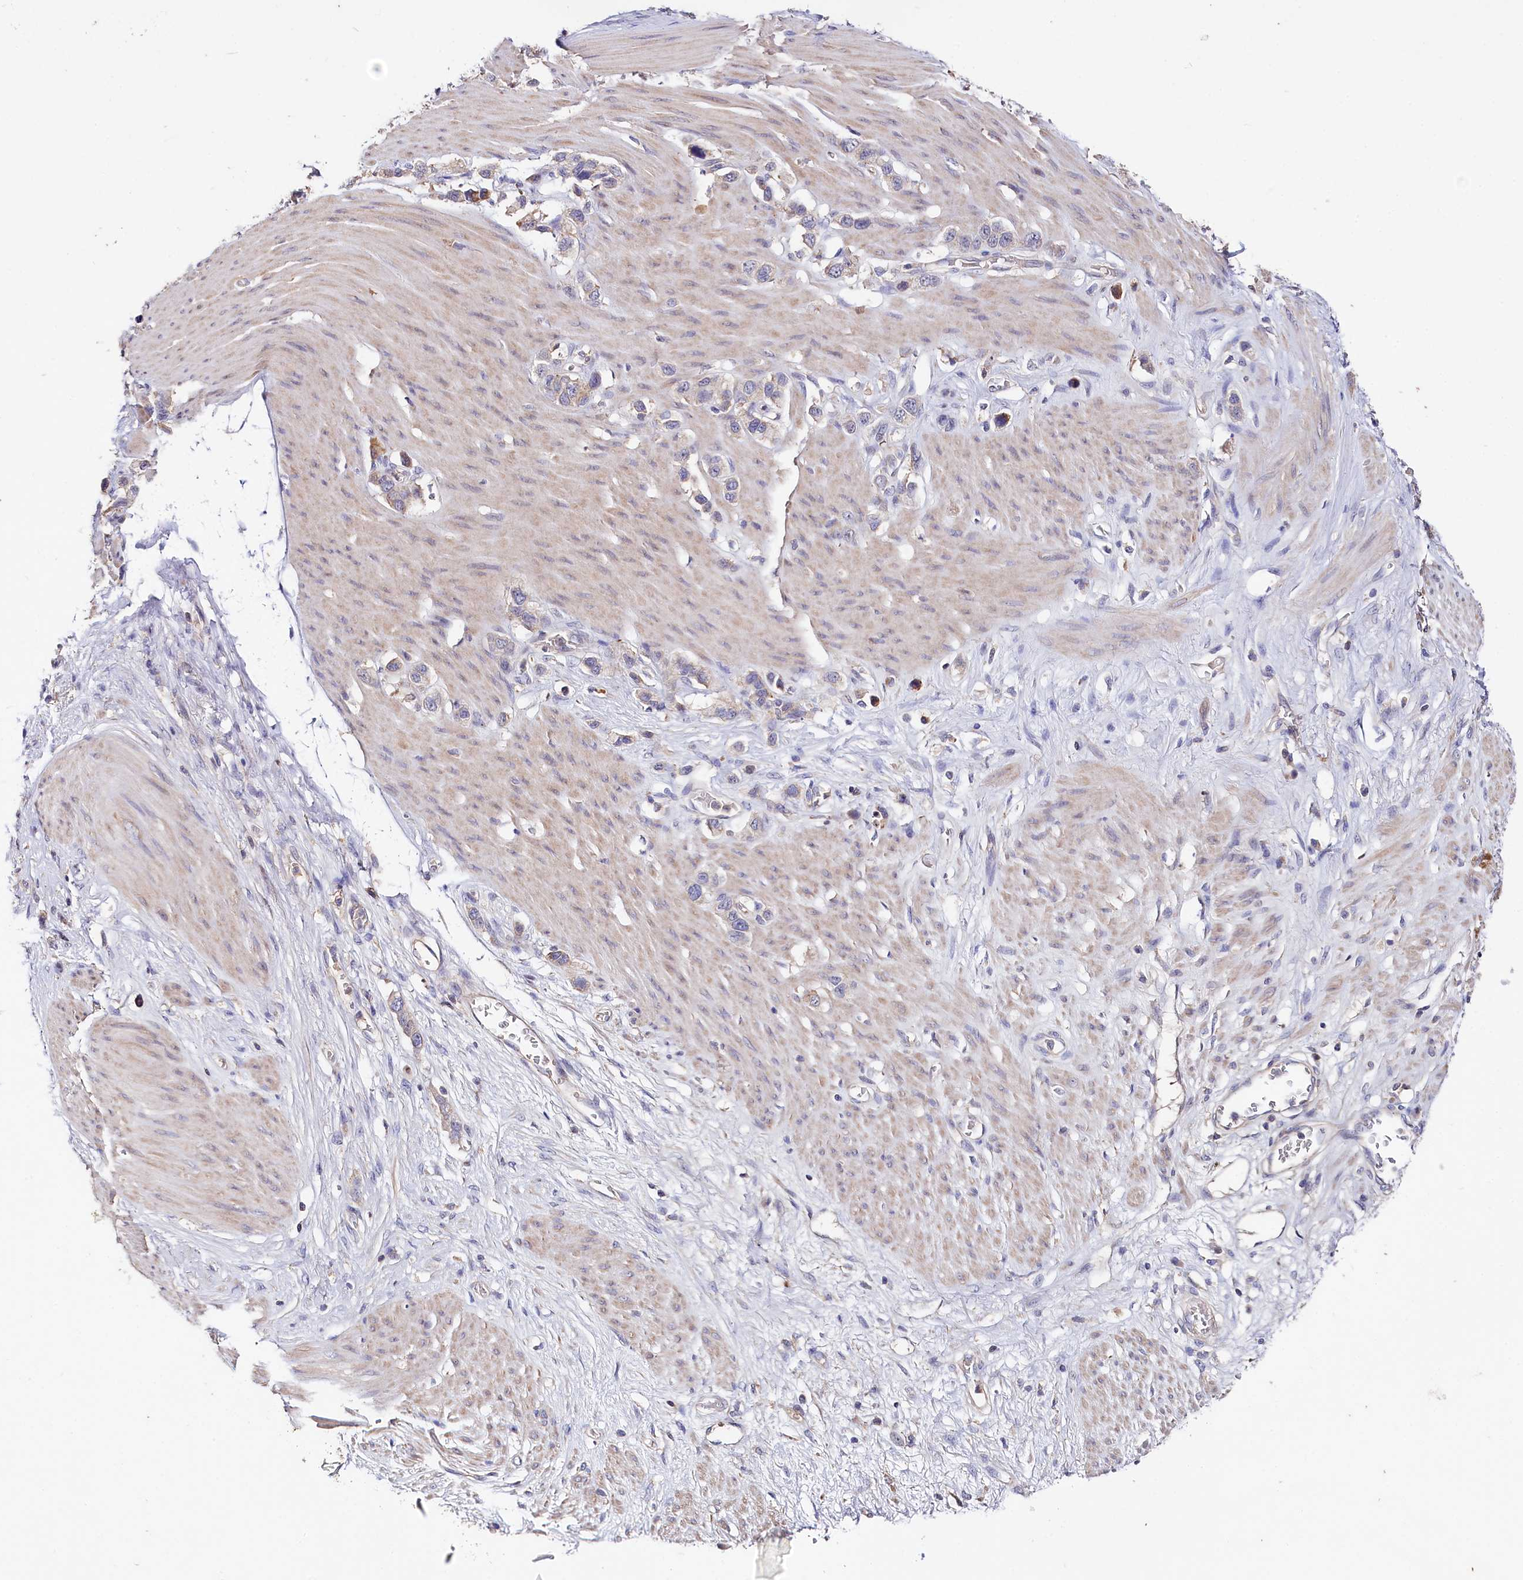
{"staining": {"intensity": "weak", "quantity": "25%-75%", "location": "cytoplasmic/membranous"}, "tissue": "stomach cancer", "cell_type": "Tumor cells", "image_type": "cancer", "snomed": [{"axis": "morphology", "description": "Adenocarcinoma, NOS"}, {"axis": "morphology", "description": "Adenocarcinoma, High grade"}, {"axis": "topography", "description": "Stomach, upper"}, {"axis": "topography", "description": "Stomach, lower"}], "caption": "Brown immunohistochemical staining in stomach cancer (adenocarcinoma (high-grade)) shows weak cytoplasmic/membranous expression in about 25%-75% of tumor cells. Nuclei are stained in blue.", "gene": "RPUSD3", "patient": {"sex": "female", "age": 65}}